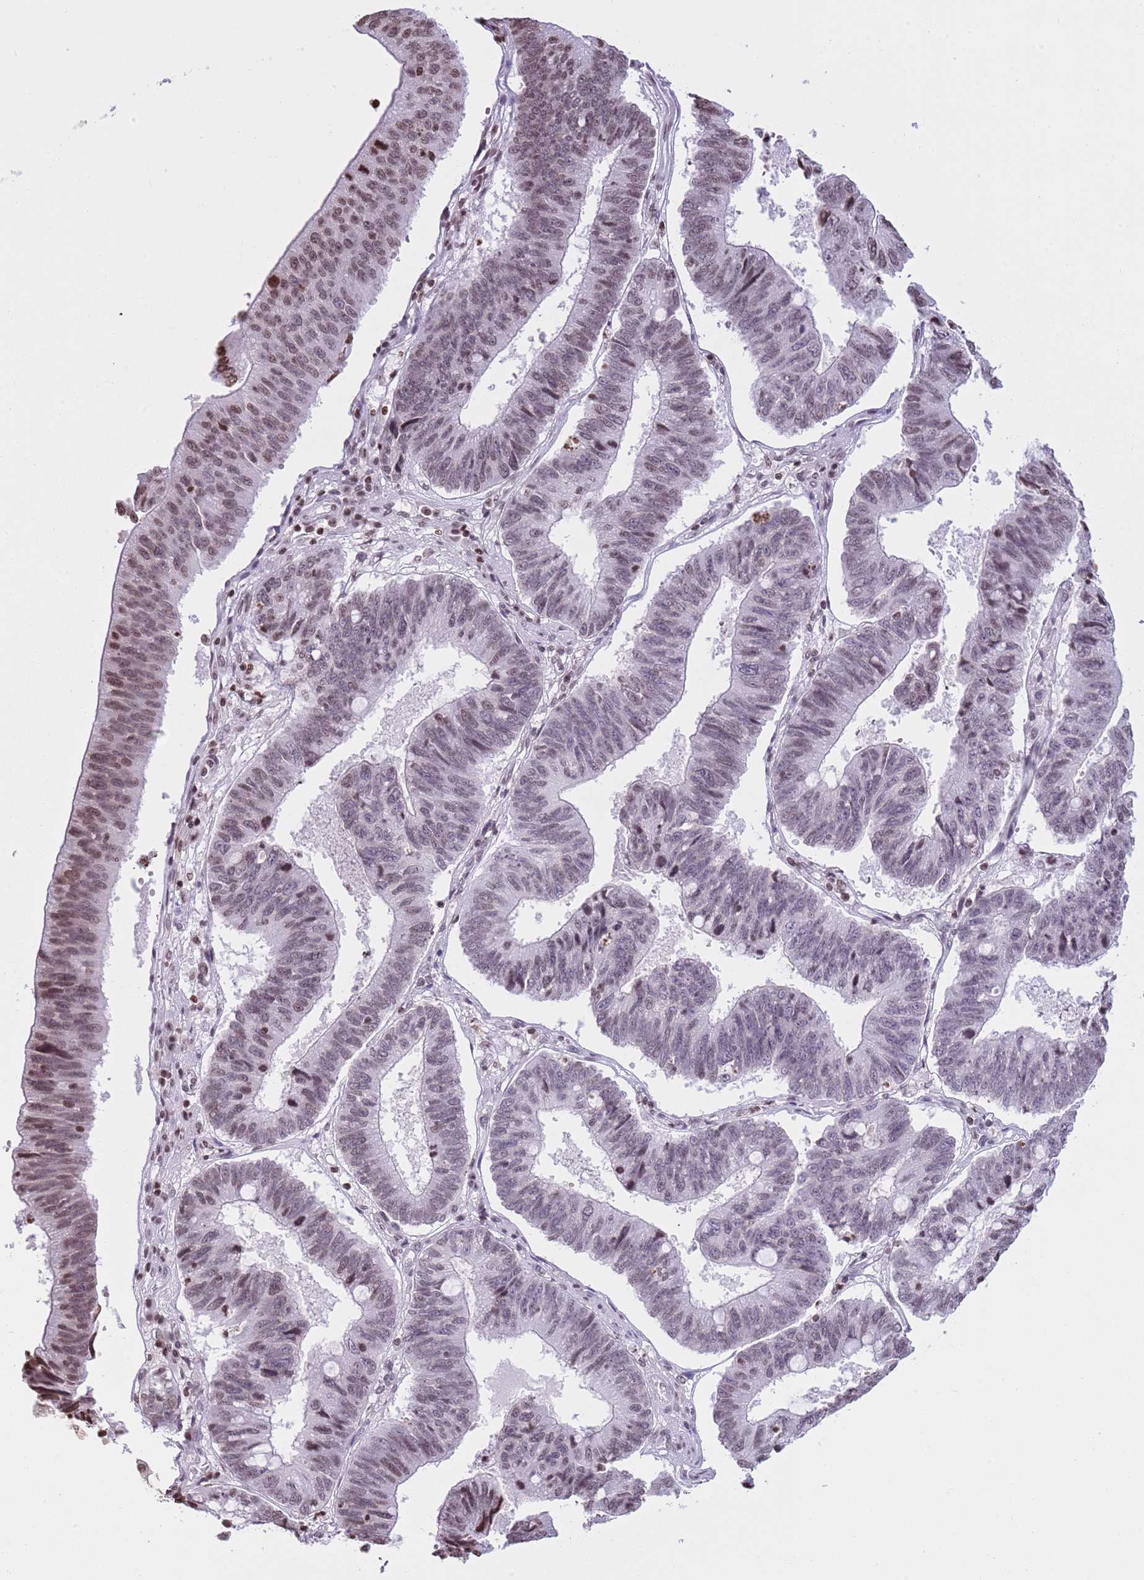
{"staining": {"intensity": "moderate", "quantity": "<25%", "location": "nuclear"}, "tissue": "stomach cancer", "cell_type": "Tumor cells", "image_type": "cancer", "snomed": [{"axis": "morphology", "description": "Adenocarcinoma, NOS"}, {"axis": "topography", "description": "Stomach"}], "caption": "High-magnification brightfield microscopy of stomach cancer stained with DAB (3,3'-diaminobenzidine) (brown) and counterstained with hematoxylin (blue). tumor cells exhibit moderate nuclear expression is seen in approximately<25% of cells. (brown staining indicates protein expression, while blue staining denotes nuclei).", "gene": "KPNA3", "patient": {"sex": "male", "age": 59}}